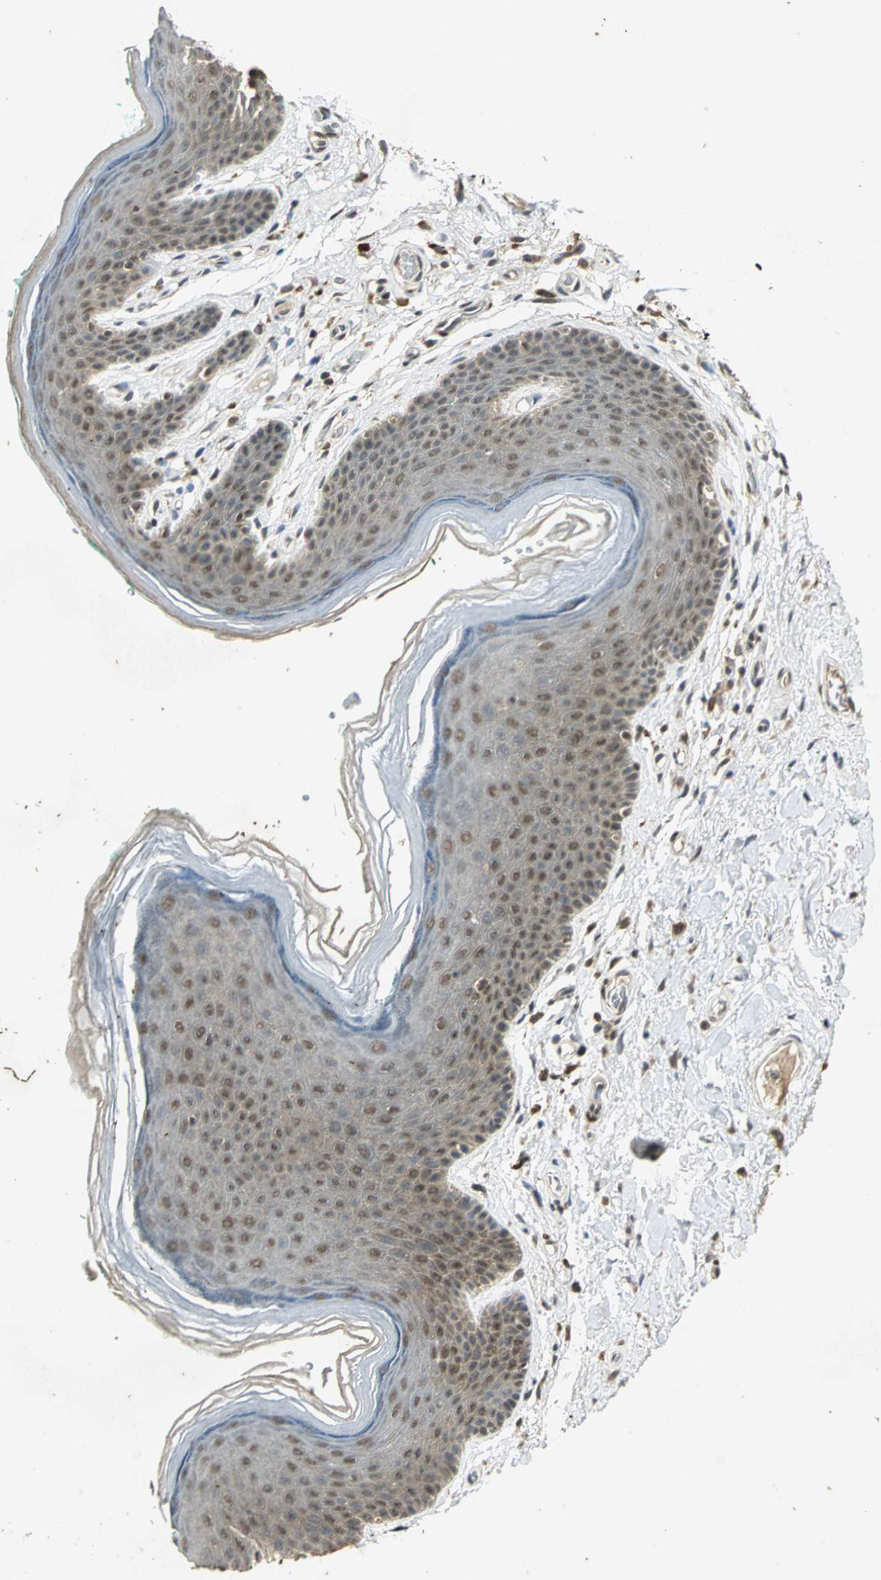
{"staining": {"intensity": "weak", "quantity": "<25%", "location": "cytoplasmic/membranous"}, "tissue": "skin", "cell_type": "Epidermal cells", "image_type": "normal", "snomed": [{"axis": "morphology", "description": "Normal tissue, NOS"}, {"axis": "topography", "description": "Anal"}], "caption": "Immunohistochemistry of normal human skin demonstrates no expression in epidermal cells. The staining was performed using DAB (3,3'-diaminobenzidine) to visualize the protein expression in brown, while the nuclei were stained in blue with hematoxylin (Magnification: 20x).", "gene": "NOTCH3", "patient": {"sex": "male", "age": 74}}